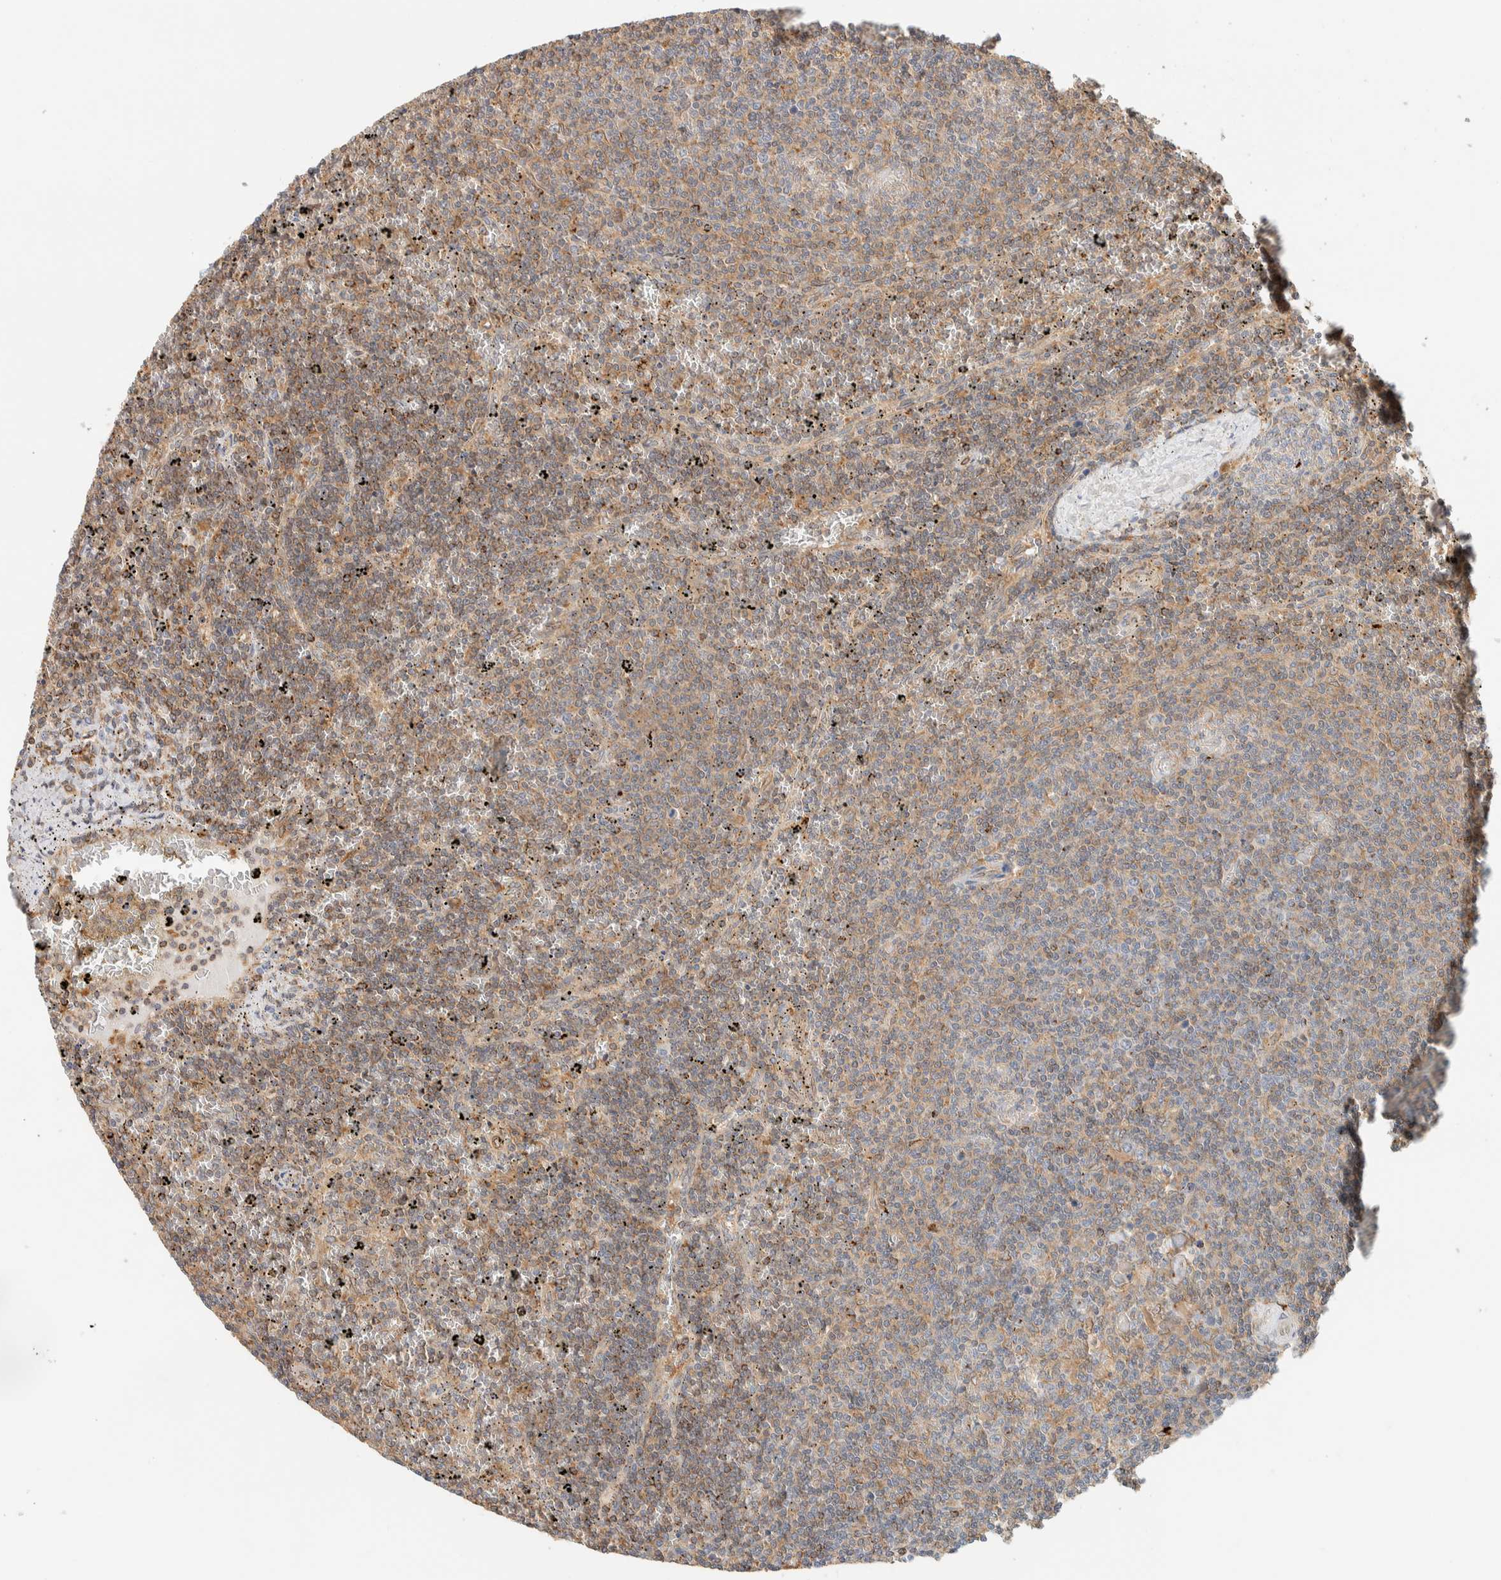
{"staining": {"intensity": "moderate", "quantity": "25%-75%", "location": "cytoplasmic/membranous"}, "tissue": "lymphoma", "cell_type": "Tumor cells", "image_type": "cancer", "snomed": [{"axis": "morphology", "description": "Malignant lymphoma, non-Hodgkin's type, Low grade"}, {"axis": "topography", "description": "Spleen"}], "caption": "Tumor cells reveal medium levels of moderate cytoplasmic/membranous positivity in about 25%-75% of cells in low-grade malignant lymphoma, non-Hodgkin's type. Ihc stains the protein in brown and the nuclei are stained blue.", "gene": "NT5C", "patient": {"sex": "female", "age": 50}}